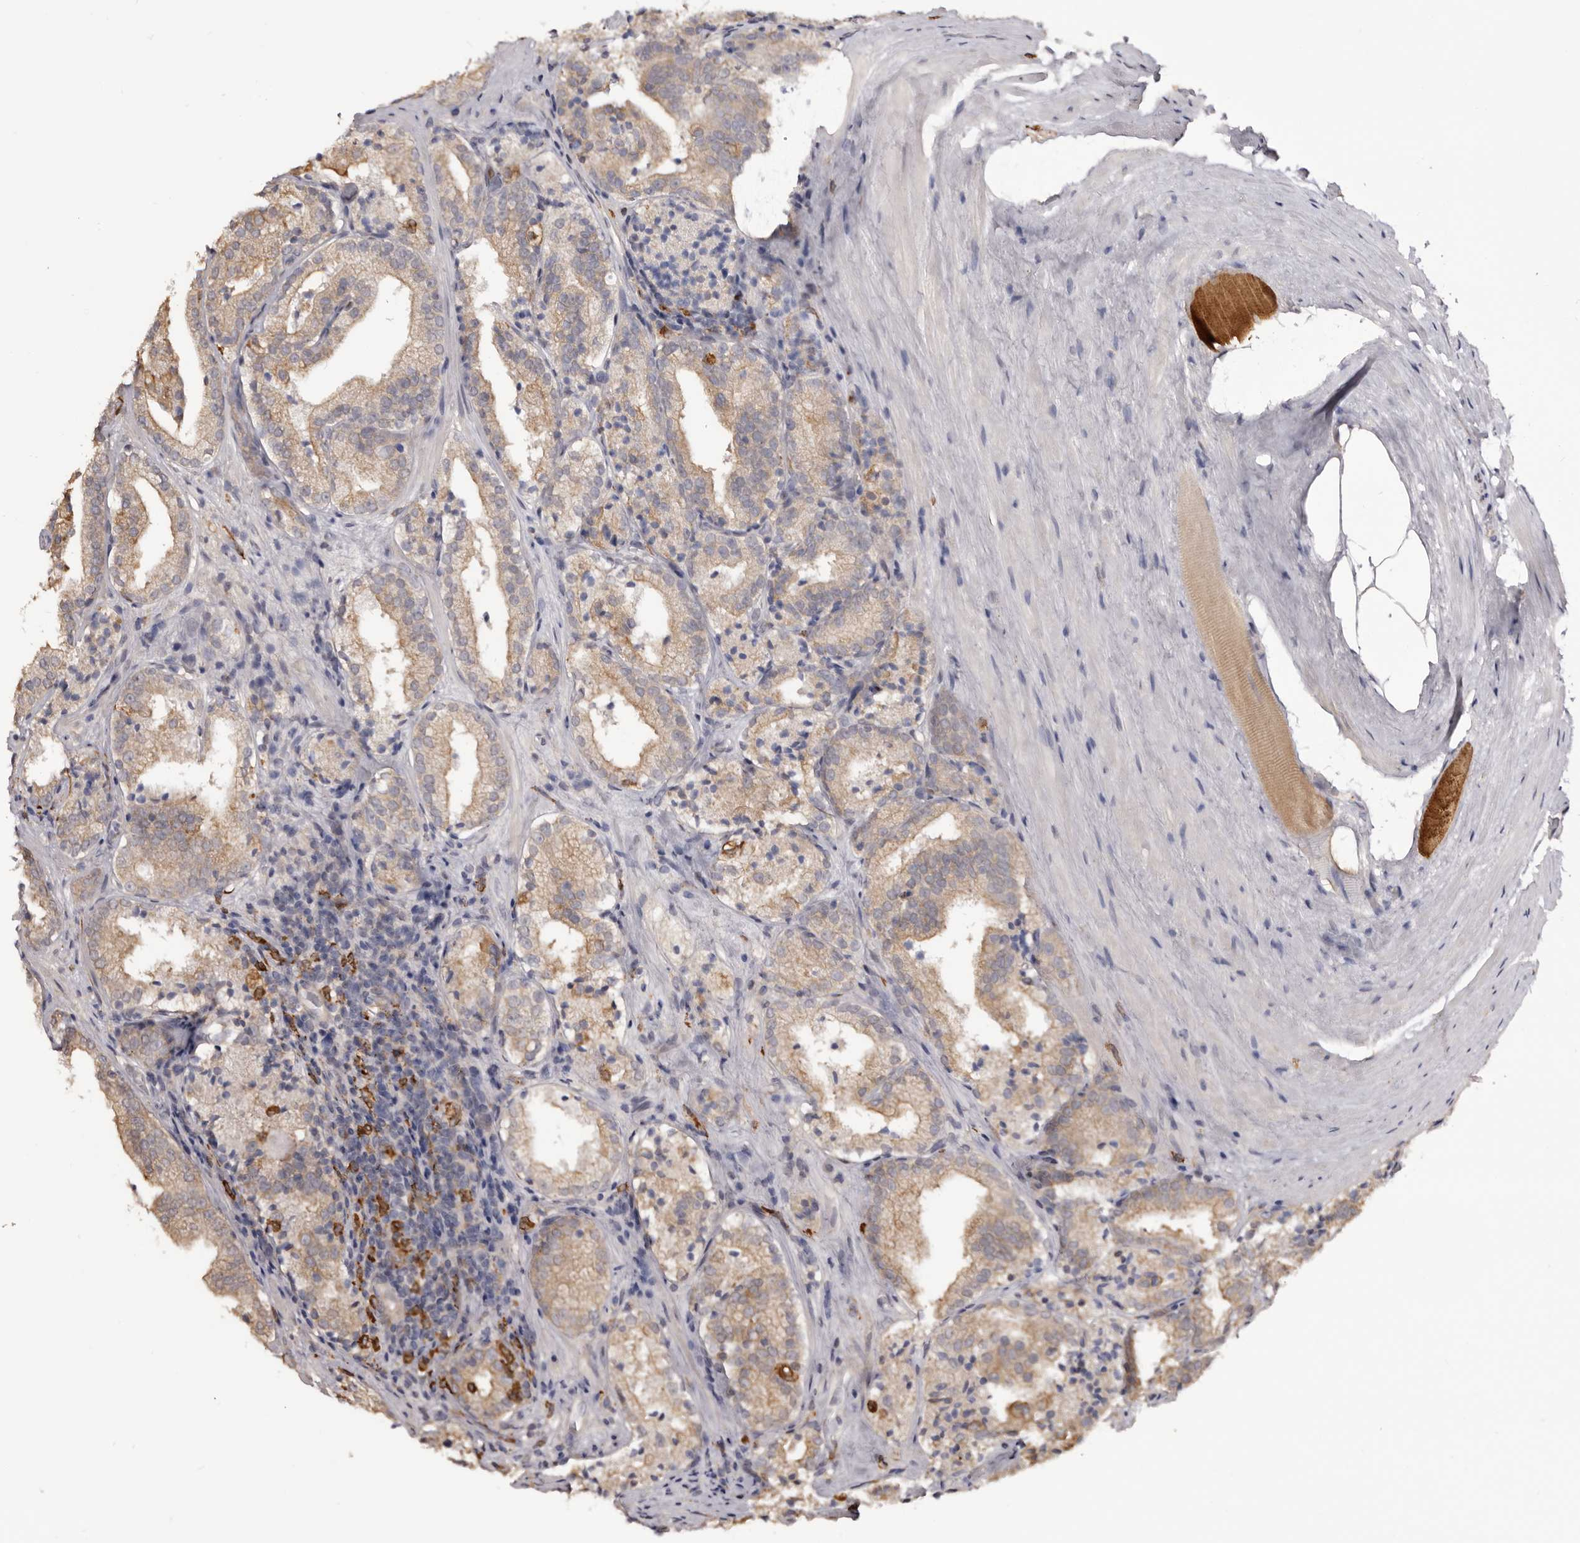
{"staining": {"intensity": "weak", "quantity": "25%-75%", "location": "cytoplasmic/membranous"}, "tissue": "prostate cancer", "cell_type": "Tumor cells", "image_type": "cancer", "snomed": [{"axis": "morphology", "description": "Adenocarcinoma, High grade"}, {"axis": "topography", "description": "Prostate"}], "caption": "A photomicrograph of prostate cancer (adenocarcinoma (high-grade)) stained for a protein exhibits weak cytoplasmic/membranous brown staining in tumor cells.", "gene": "TNNI1", "patient": {"sex": "male", "age": 57}}